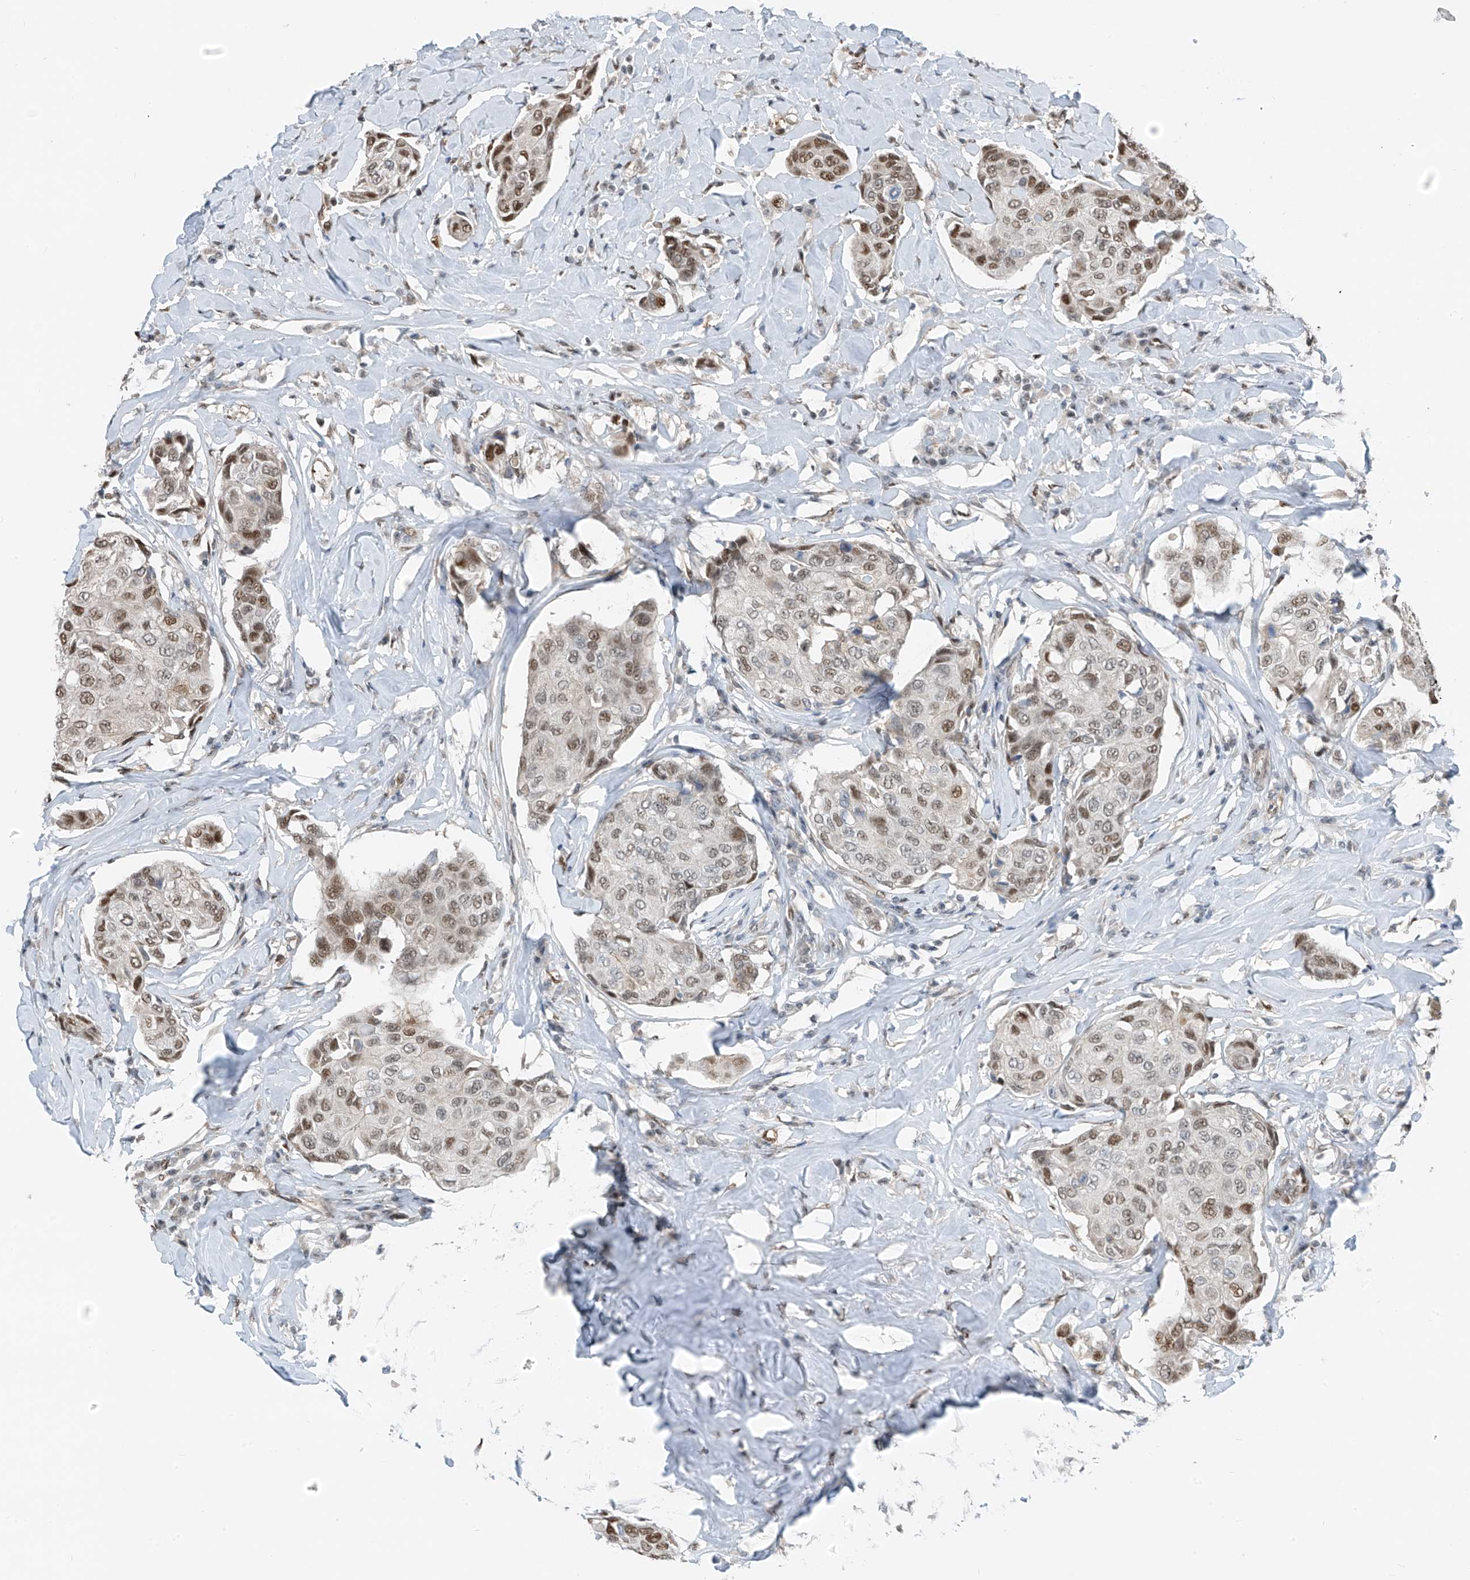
{"staining": {"intensity": "moderate", "quantity": ">75%", "location": "nuclear"}, "tissue": "breast cancer", "cell_type": "Tumor cells", "image_type": "cancer", "snomed": [{"axis": "morphology", "description": "Duct carcinoma"}, {"axis": "topography", "description": "Breast"}], "caption": "Tumor cells demonstrate medium levels of moderate nuclear positivity in about >75% of cells in breast cancer (invasive ductal carcinoma).", "gene": "RBP7", "patient": {"sex": "female", "age": 80}}